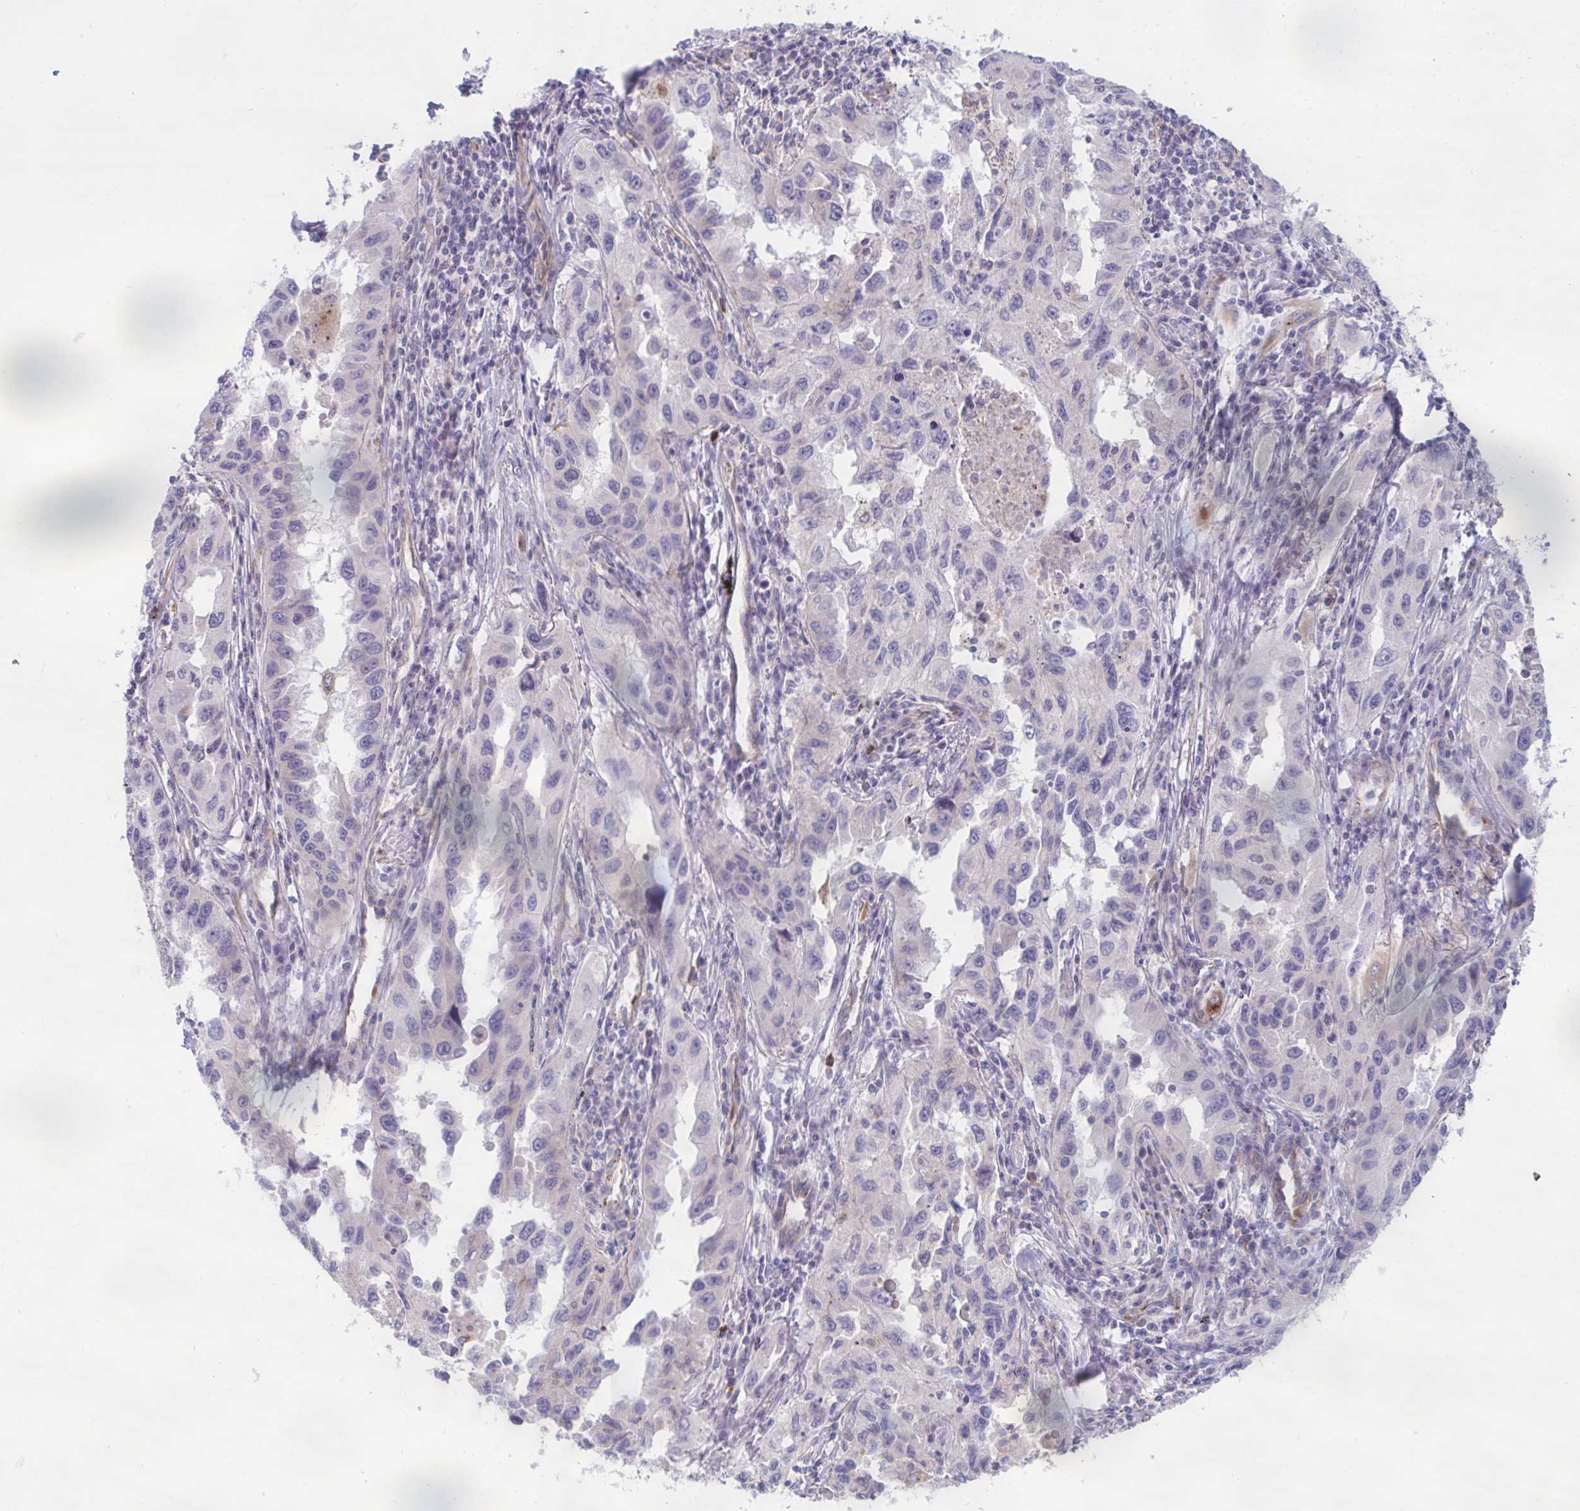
{"staining": {"intensity": "negative", "quantity": "none", "location": "none"}, "tissue": "lung cancer", "cell_type": "Tumor cells", "image_type": "cancer", "snomed": [{"axis": "morphology", "description": "Adenocarcinoma, NOS"}, {"axis": "topography", "description": "Lung"}], "caption": "Immunohistochemistry photomicrograph of adenocarcinoma (lung) stained for a protein (brown), which displays no staining in tumor cells.", "gene": "DCBLD1", "patient": {"sex": "female", "age": 73}}